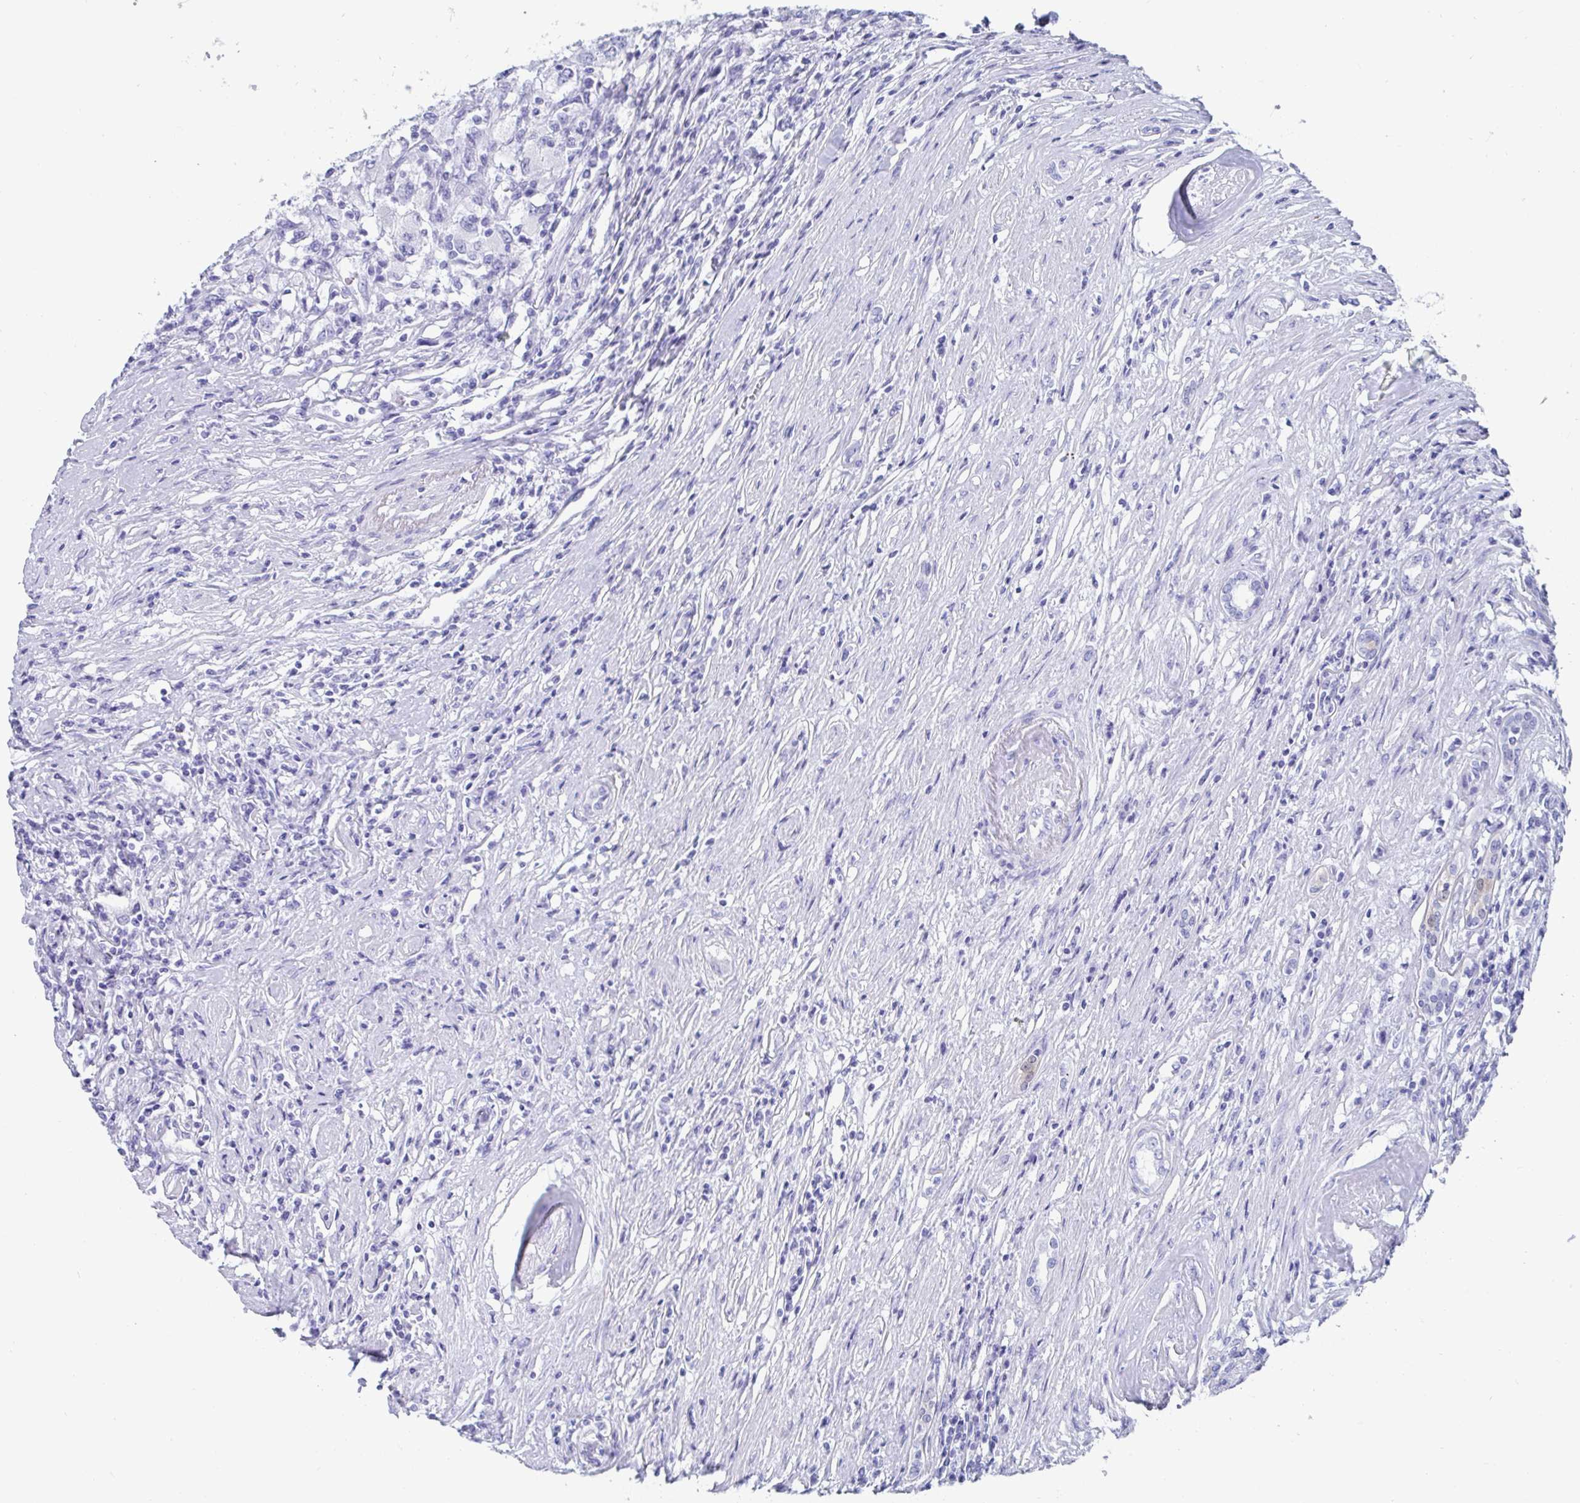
{"staining": {"intensity": "negative", "quantity": "none", "location": "none"}, "tissue": "renal cancer", "cell_type": "Tumor cells", "image_type": "cancer", "snomed": [{"axis": "morphology", "description": "Adenocarcinoma, NOS"}, {"axis": "topography", "description": "Kidney"}], "caption": "Immunohistochemistry (IHC) image of neoplastic tissue: human renal cancer (adenocarcinoma) stained with DAB displays no significant protein staining in tumor cells.", "gene": "GKN2", "patient": {"sex": "female", "age": 67}}